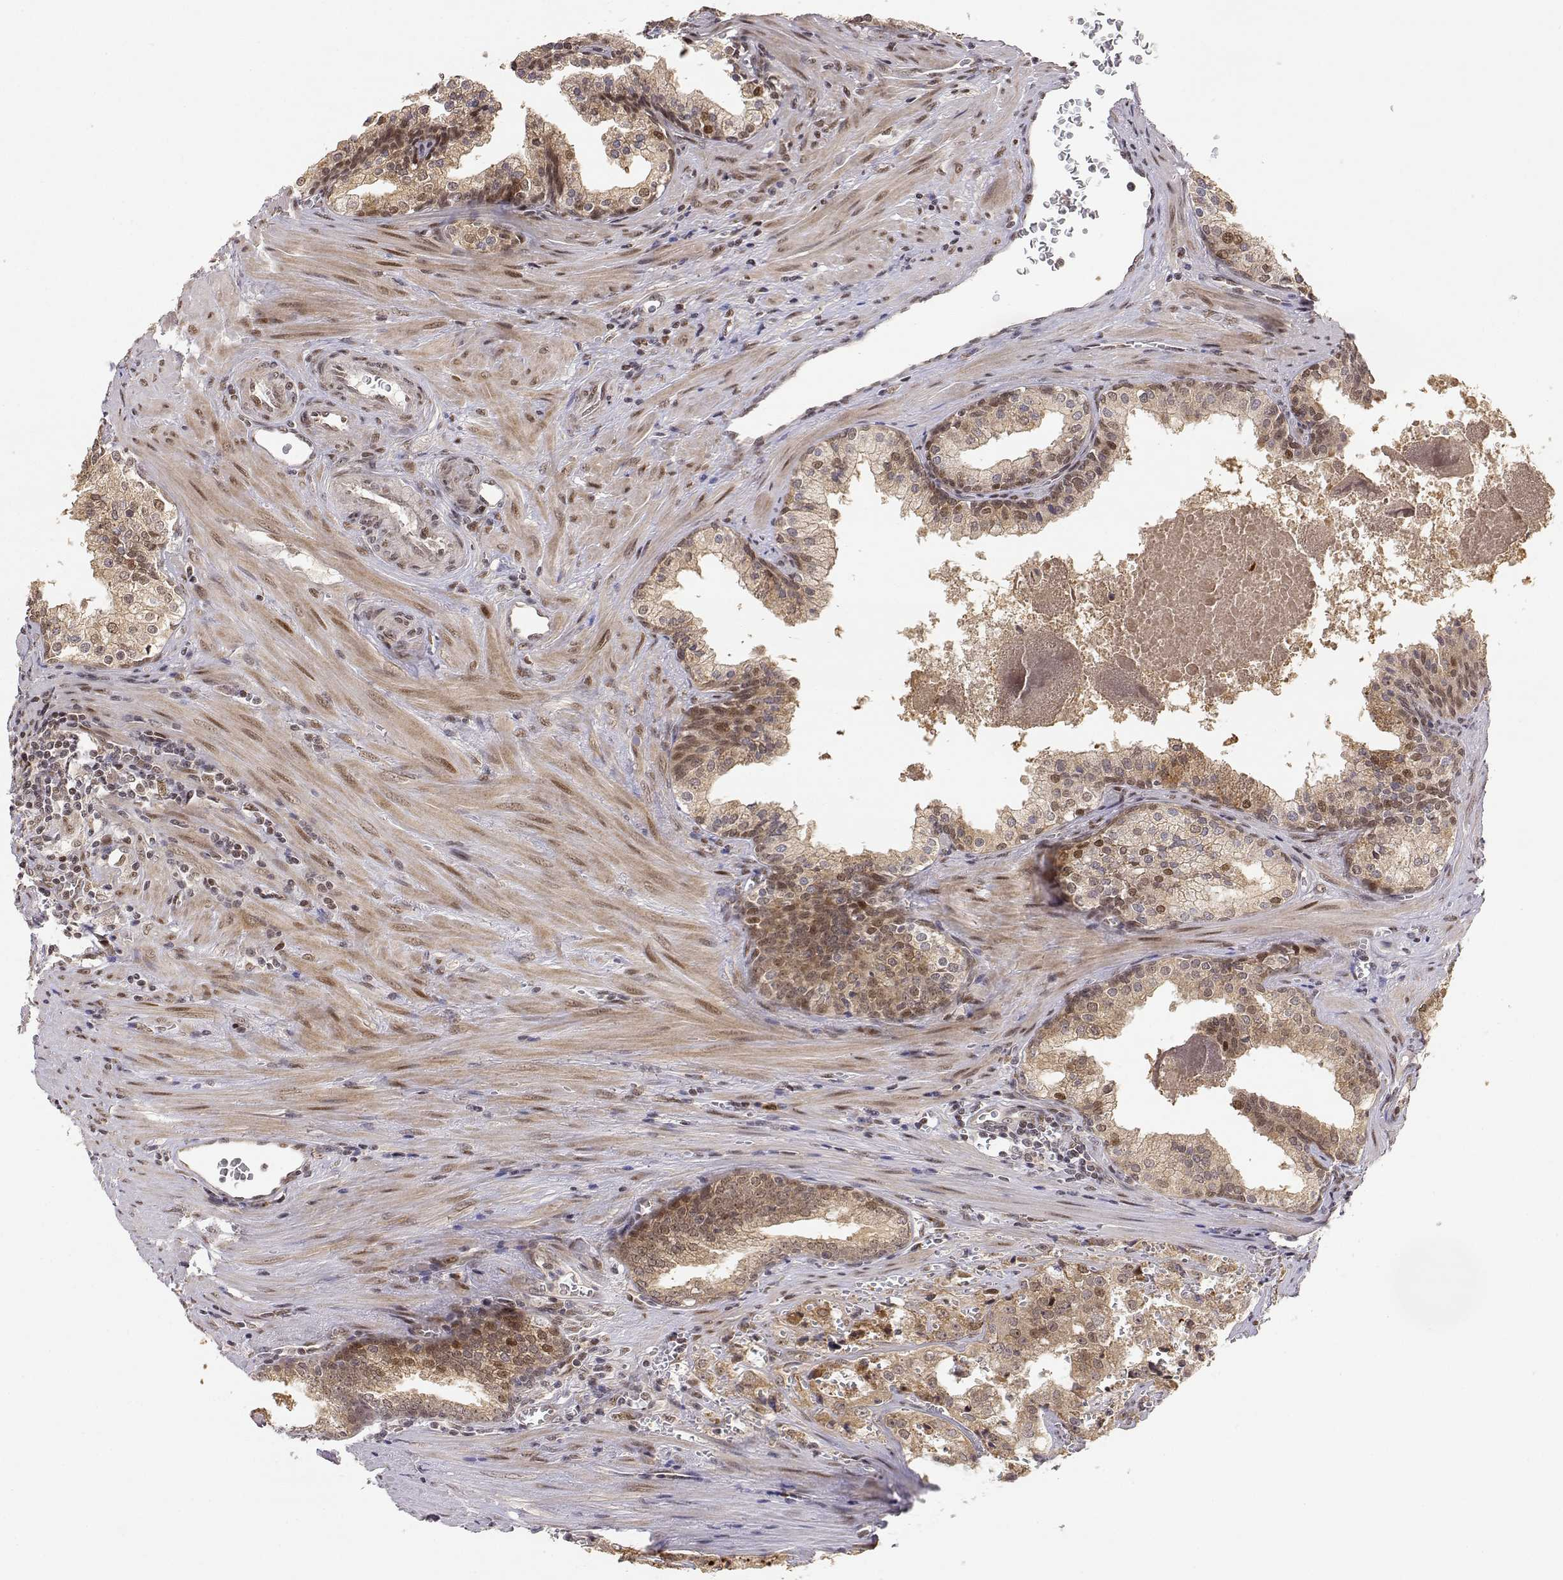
{"staining": {"intensity": "strong", "quantity": "25%-75%", "location": "nuclear"}, "tissue": "prostate cancer", "cell_type": "Tumor cells", "image_type": "cancer", "snomed": [{"axis": "morphology", "description": "Adenocarcinoma, High grade"}, {"axis": "topography", "description": "Prostate"}], "caption": "A high amount of strong nuclear positivity is present in approximately 25%-75% of tumor cells in prostate cancer (adenocarcinoma (high-grade)) tissue.", "gene": "BRCA1", "patient": {"sex": "male", "age": 68}}